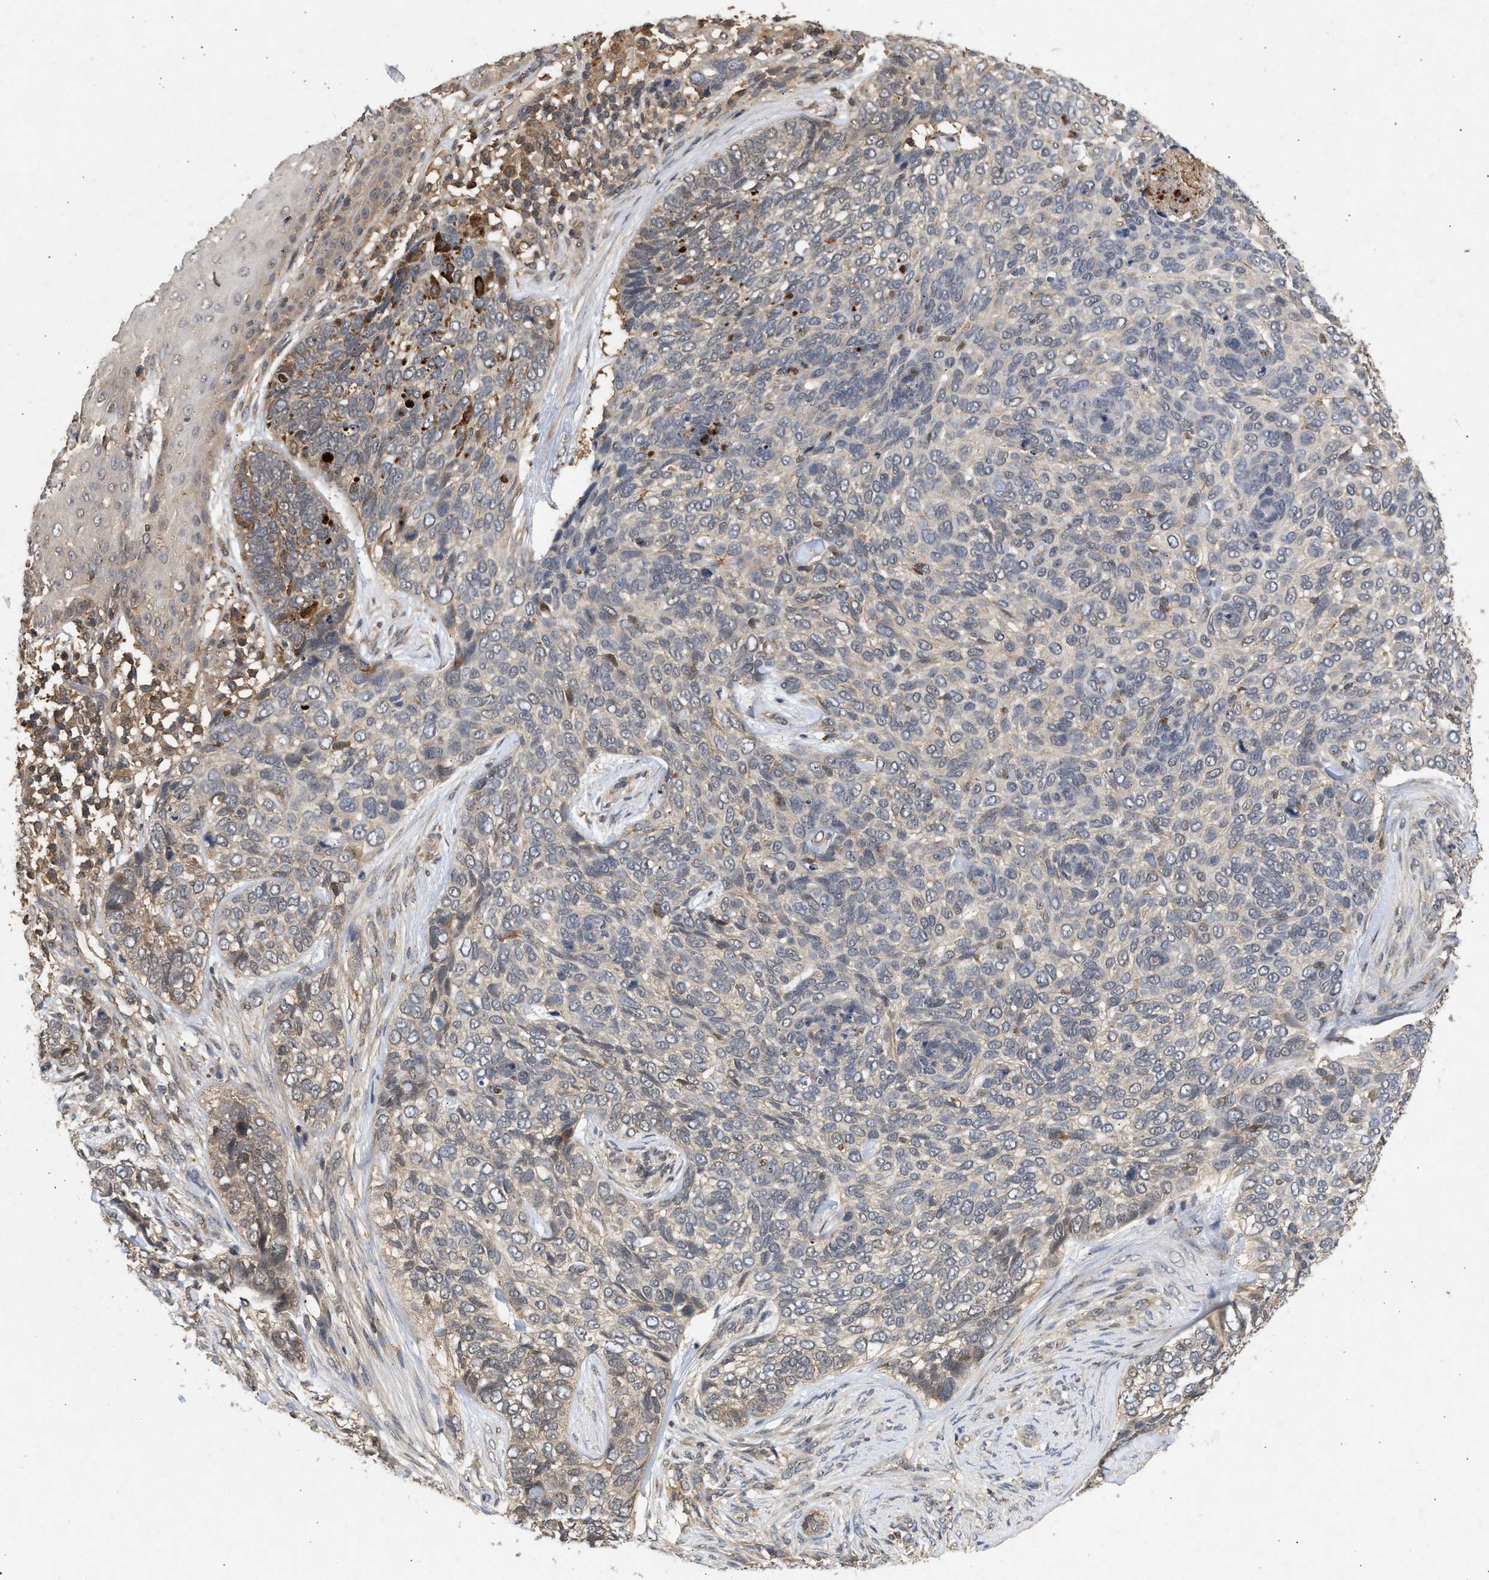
{"staining": {"intensity": "weak", "quantity": "<25%", "location": "cytoplasmic/membranous"}, "tissue": "skin cancer", "cell_type": "Tumor cells", "image_type": "cancer", "snomed": [{"axis": "morphology", "description": "Basal cell carcinoma"}, {"axis": "topography", "description": "Skin"}], "caption": "Image shows no significant protein staining in tumor cells of skin cancer.", "gene": "FITM1", "patient": {"sex": "female", "age": 64}}